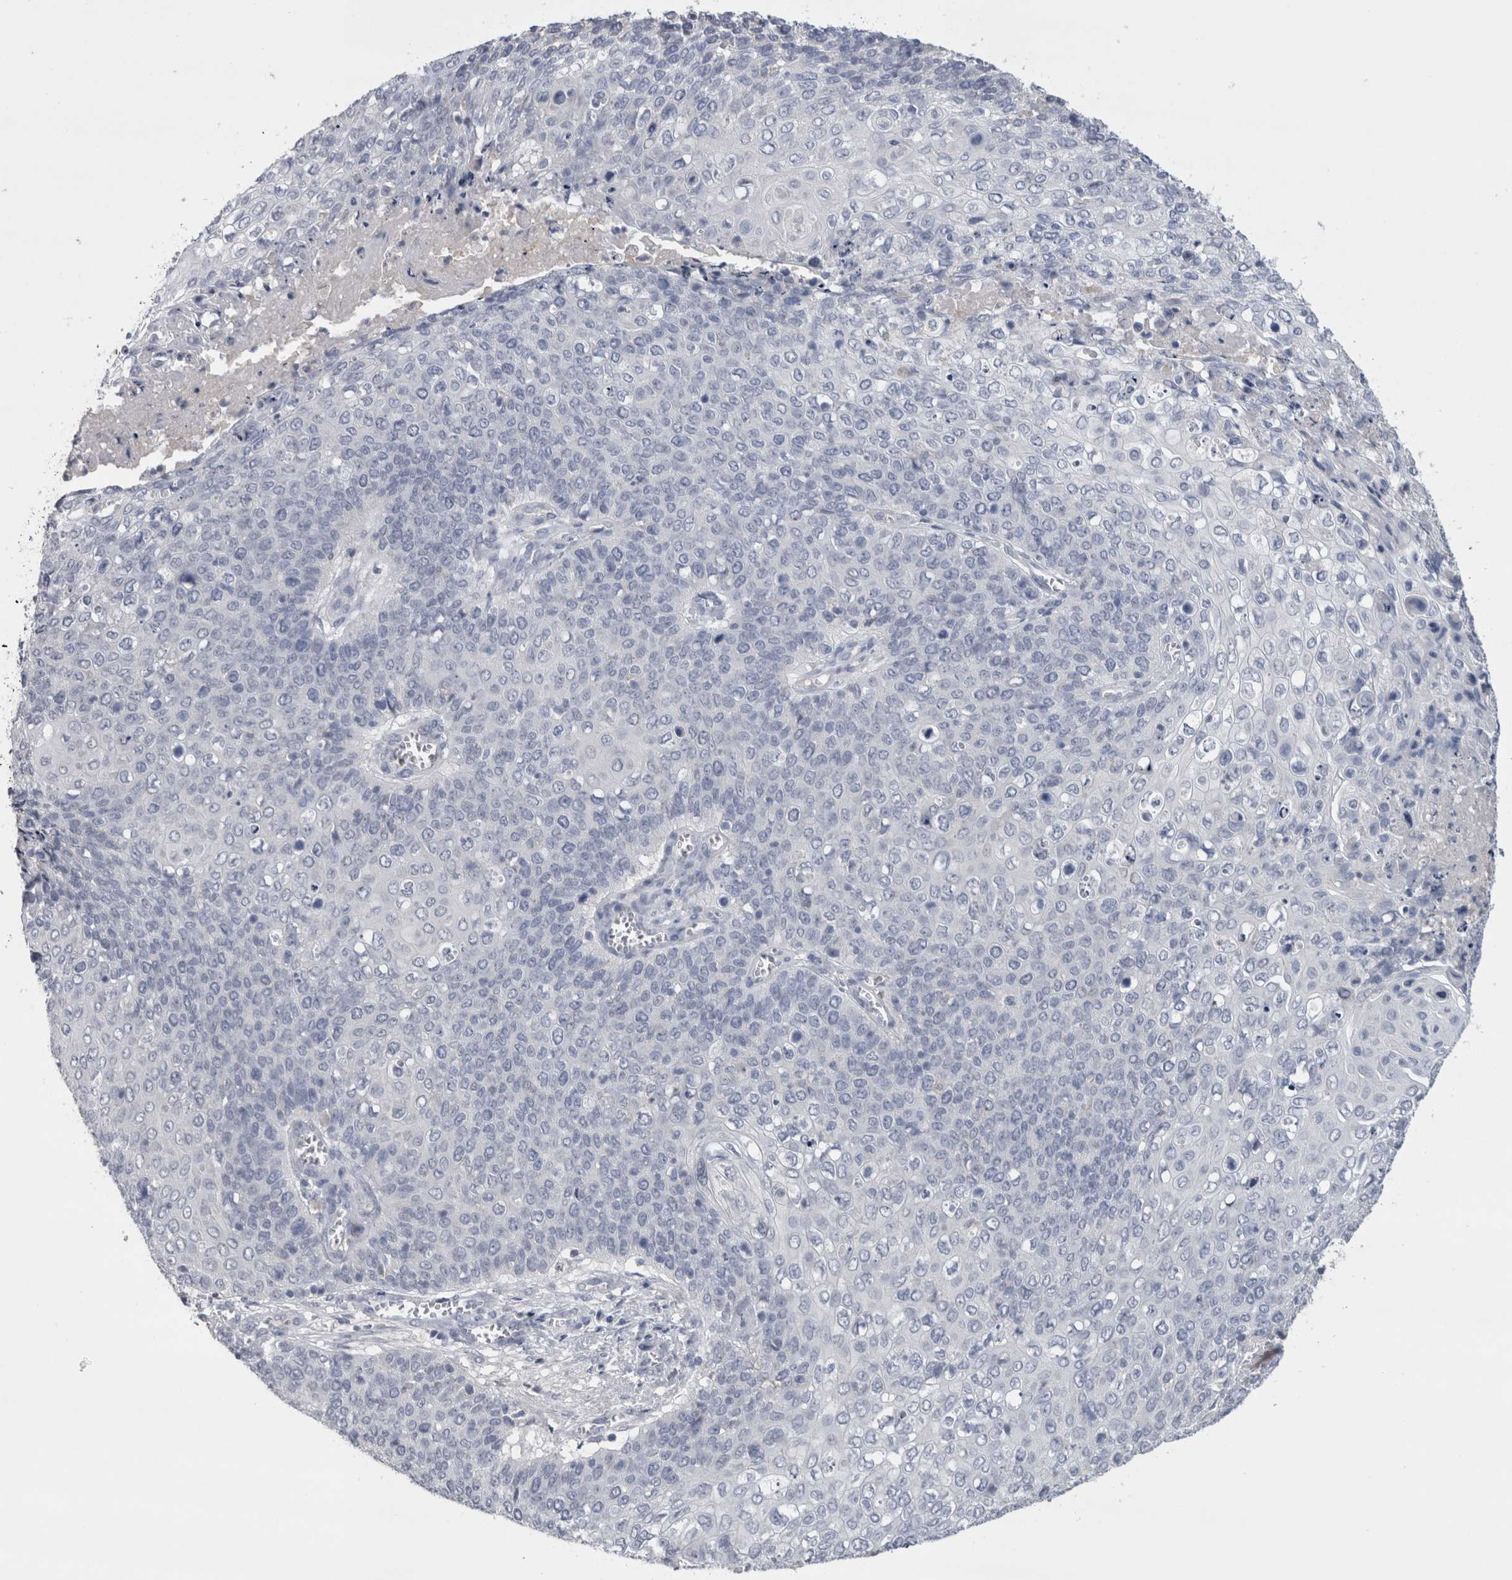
{"staining": {"intensity": "negative", "quantity": "none", "location": "none"}, "tissue": "cervical cancer", "cell_type": "Tumor cells", "image_type": "cancer", "snomed": [{"axis": "morphology", "description": "Squamous cell carcinoma, NOS"}, {"axis": "topography", "description": "Cervix"}], "caption": "IHC histopathology image of neoplastic tissue: cervical cancer (squamous cell carcinoma) stained with DAB (3,3'-diaminobenzidine) exhibits no significant protein expression in tumor cells.", "gene": "REG1A", "patient": {"sex": "female", "age": 39}}